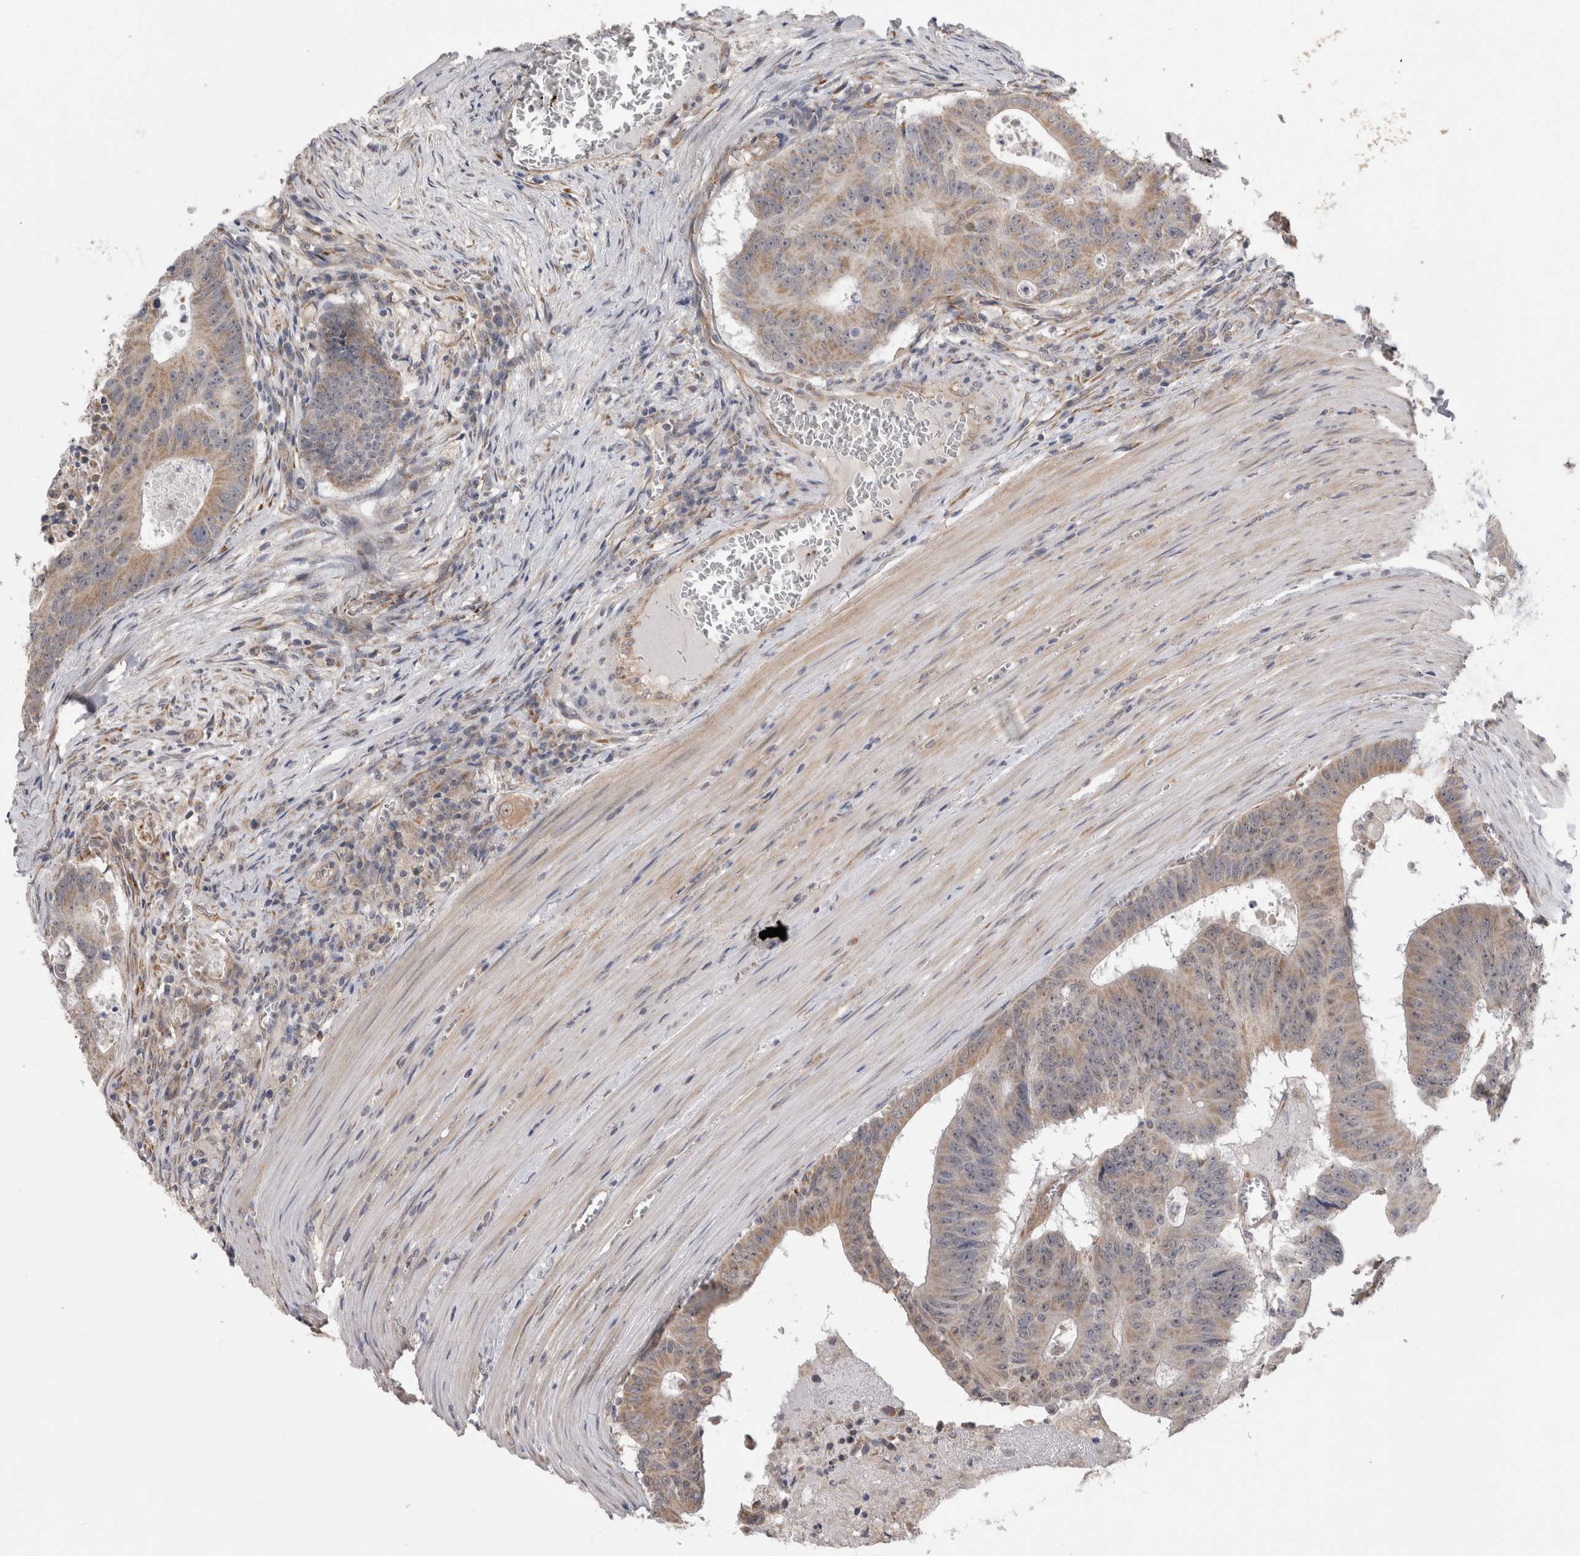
{"staining": {"intensity": "weak", "quantity": ">75%", "location": "cytoplasmic/membranous"}, "tissue": "colorectal cancer", "cell_type": "Tumor cells", "image_type": "cancer", "snomed": [{"axis": "morphology", "description": "Adenocarcinoma, NOS"}, {"axis": "topography", "description": "Colon"}], "caption": "DAB (3,3'-diaminobenzidine) immunohistochemical staining of colorectal cancer exhibits weak cytoplasmic/membranous protein expression in about >75% of tumor cells. (brown staining indicates protein expression, while blue staining denotes nuclei).", "gene": "ARHGAP29", "patient": {"sex": "male", "age": 87}}